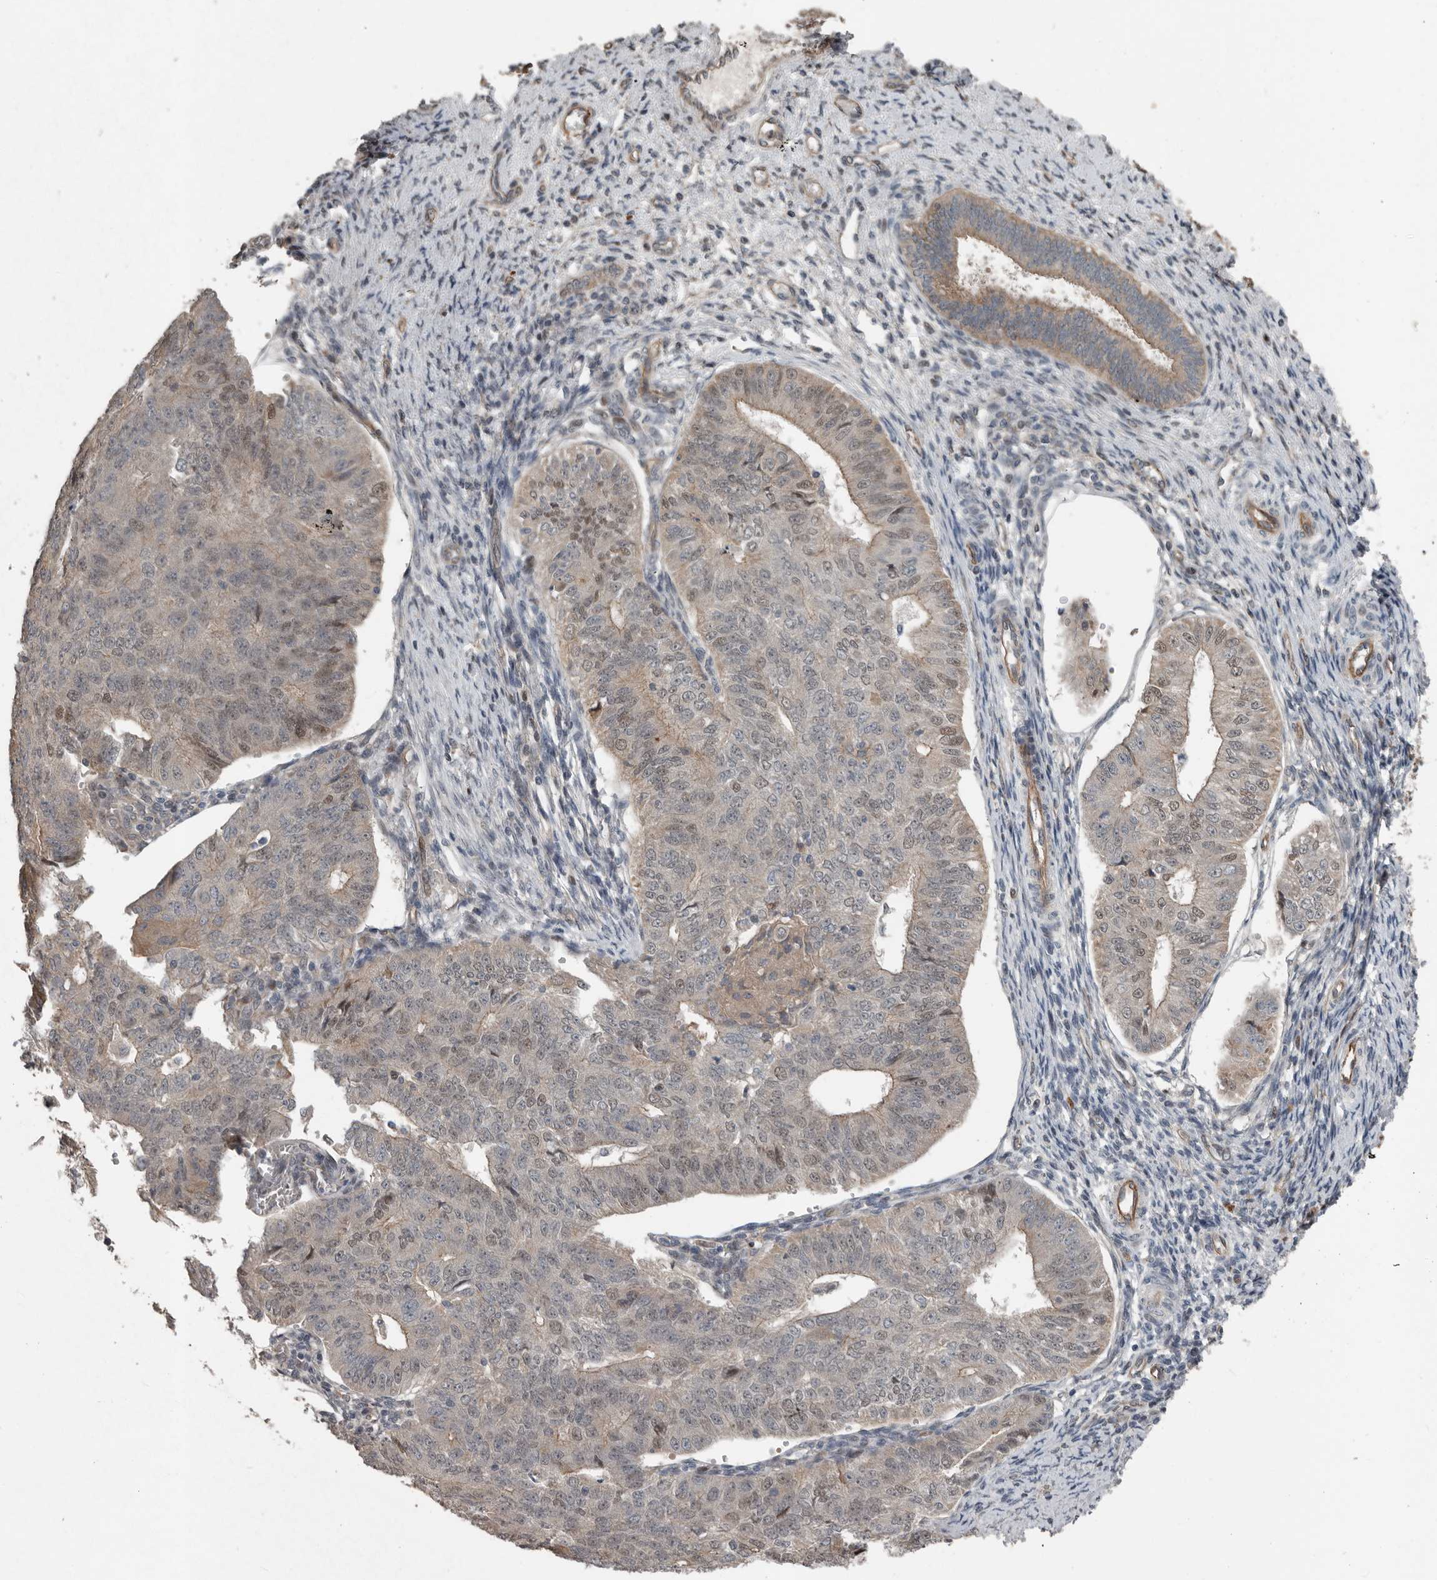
{"staining": {"intensity": "moderate", "quantity": "<25%", "location": "nuclear"}, "tissue": "endometrial cancer", "cell_type": "Tumor cells", "image_type": "cancer", "snomed": [{"axis": "morphology", "description": "Adenocarcinoma, NOS"}, {"axis": "topography", "description": "Endometrium"}], "caption": "About <25% of tumor cells in human adenocarcinoma (endometrial) exhibit moderate nuclear protein staining as visualized by brown immunohistochemical staining.", "gene": "YOD1", "patient": {"sex": "female", "age": 32}}